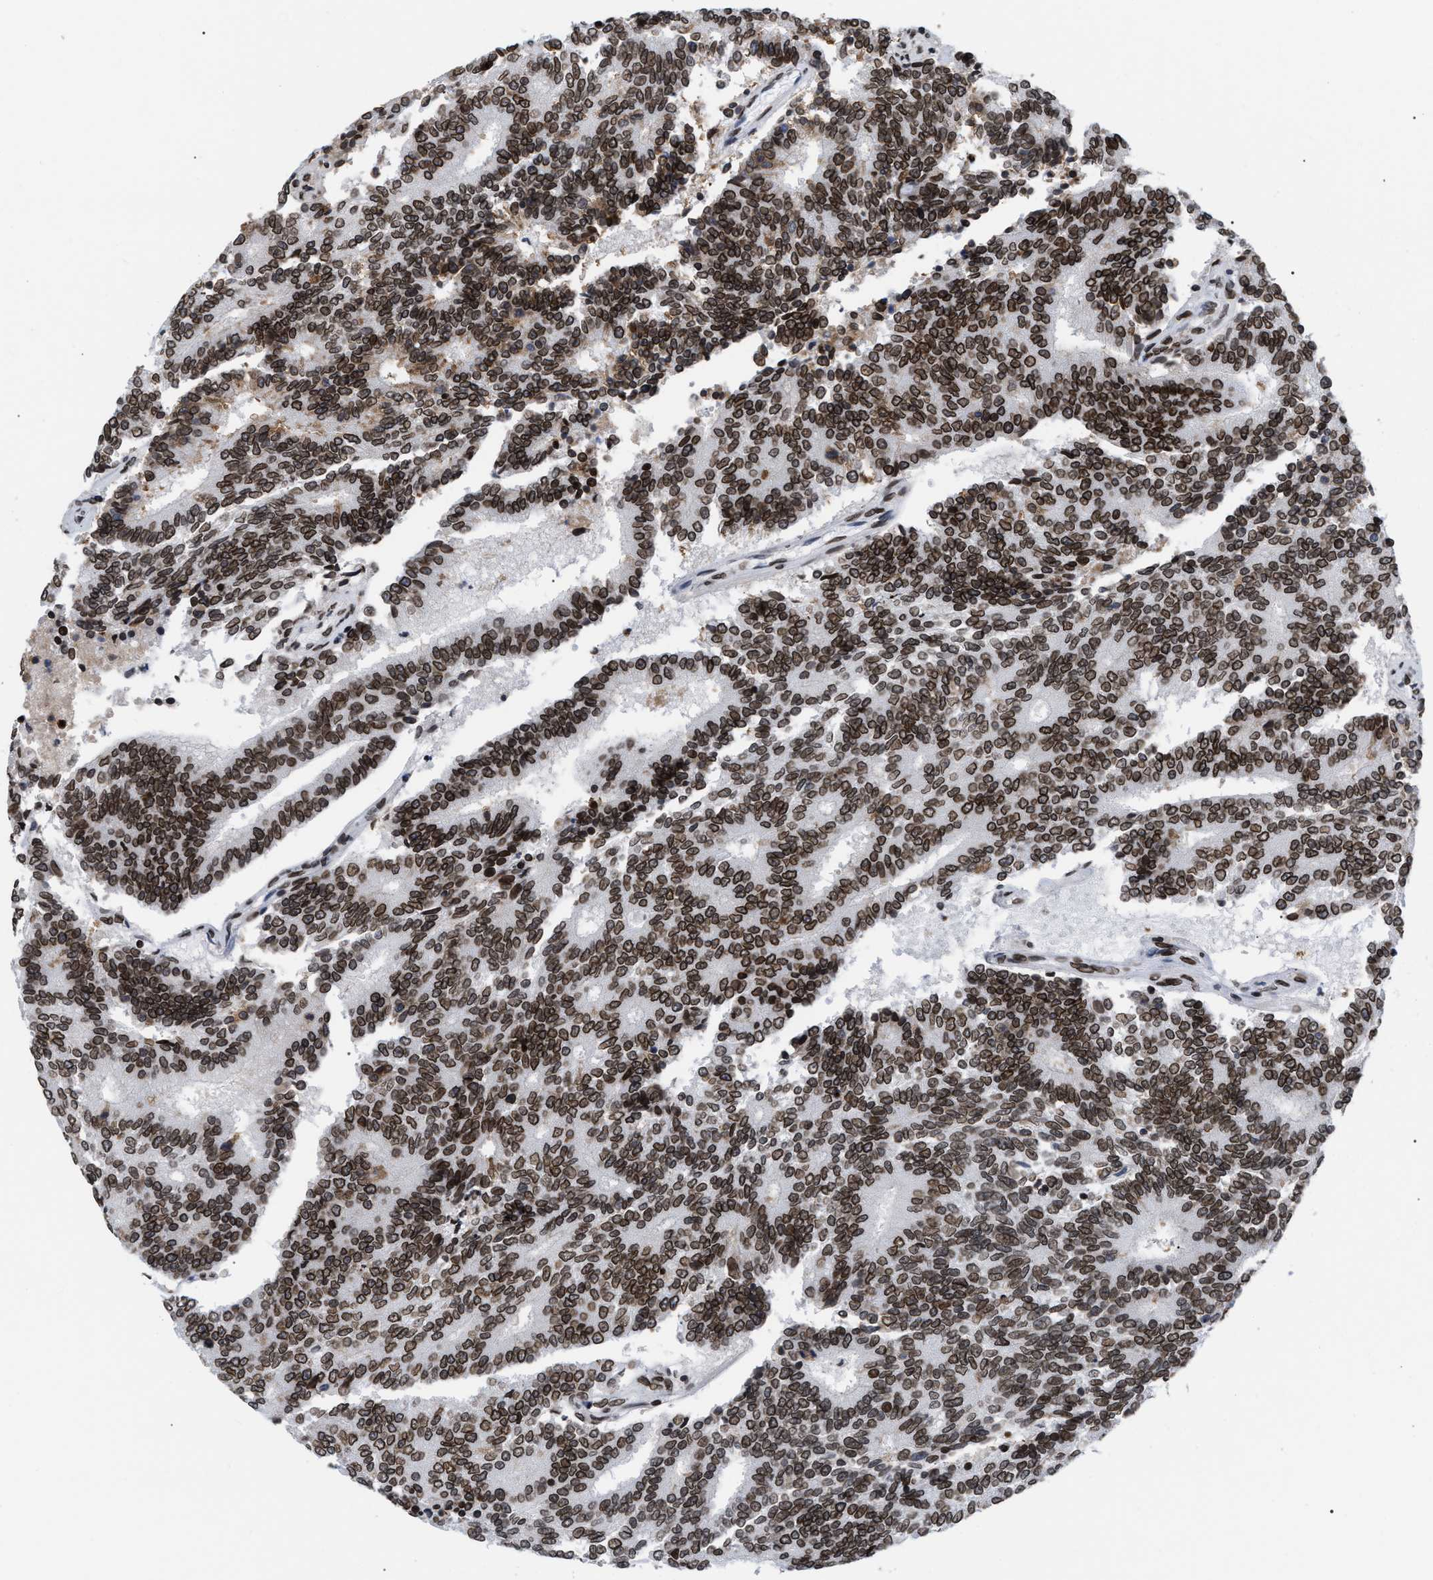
{"staining": {"intensity": "strong", "quantity": ">75%", "location": "cytoplasmic/membranous,nuclear"}, "tissue": "prostate cancer", "cell_type": "Tumor cells", "image_type": "cancer", "snomed": [{"axis": "morphology", "description": "Normal tissue, NOS"}, {"axis": "morphology", "description": "Adenocarcinoma, High grade"}, {"axis": "topography", "description": "Prostate"}, {"axis": "topography", "description": "Seminal veicle"}], "caption": "Approximately >75% of tumor cells in human prostate high-grade adenocarcinoma show strong cytoplasmic/membranous and nuclear protein positivity as visualized by brown immunohistochemical staining.", "gene": "TPR", "patient": {"sex": "male", "age": 55}}